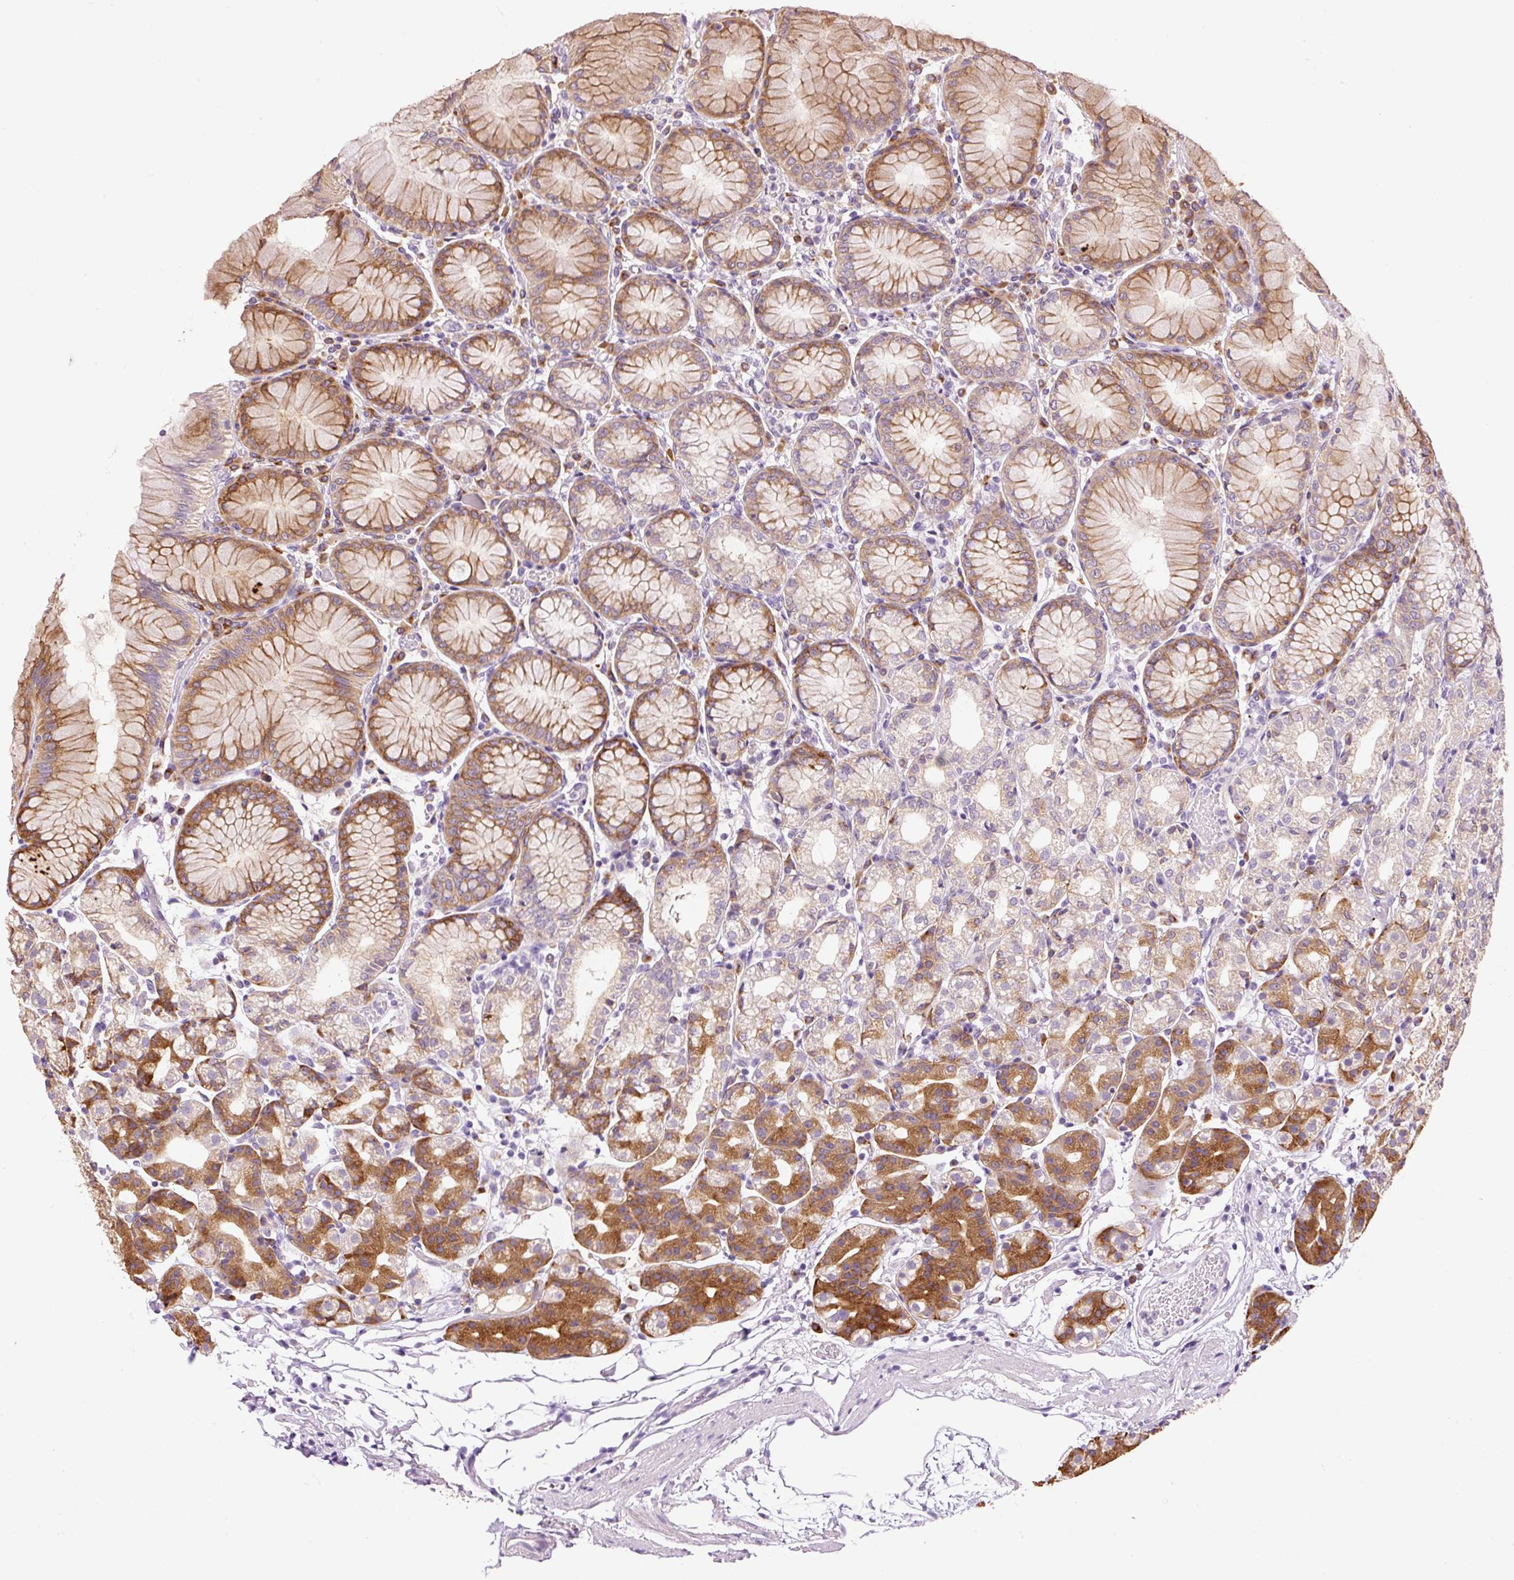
{"staining": {"intensity": "strong", "quantity": "25%-75%", "location": "cytoplasmic/membranous"}, "tissue": "stomach", "cell_type": "Glandular cells", "image_type": "normal", "snomed": [{"axis": "morphology", "description": "Normal tissue, NOS"}, {"axis": "topography", "description": "Stomach"}], "caption": "The immunohistochemical stain highlights strong cytoplasmic/membranous staining in glandular cells of unremarkable stomach.", "gene": "HAX1", "patient": {"sex": "female", "age": 57}}